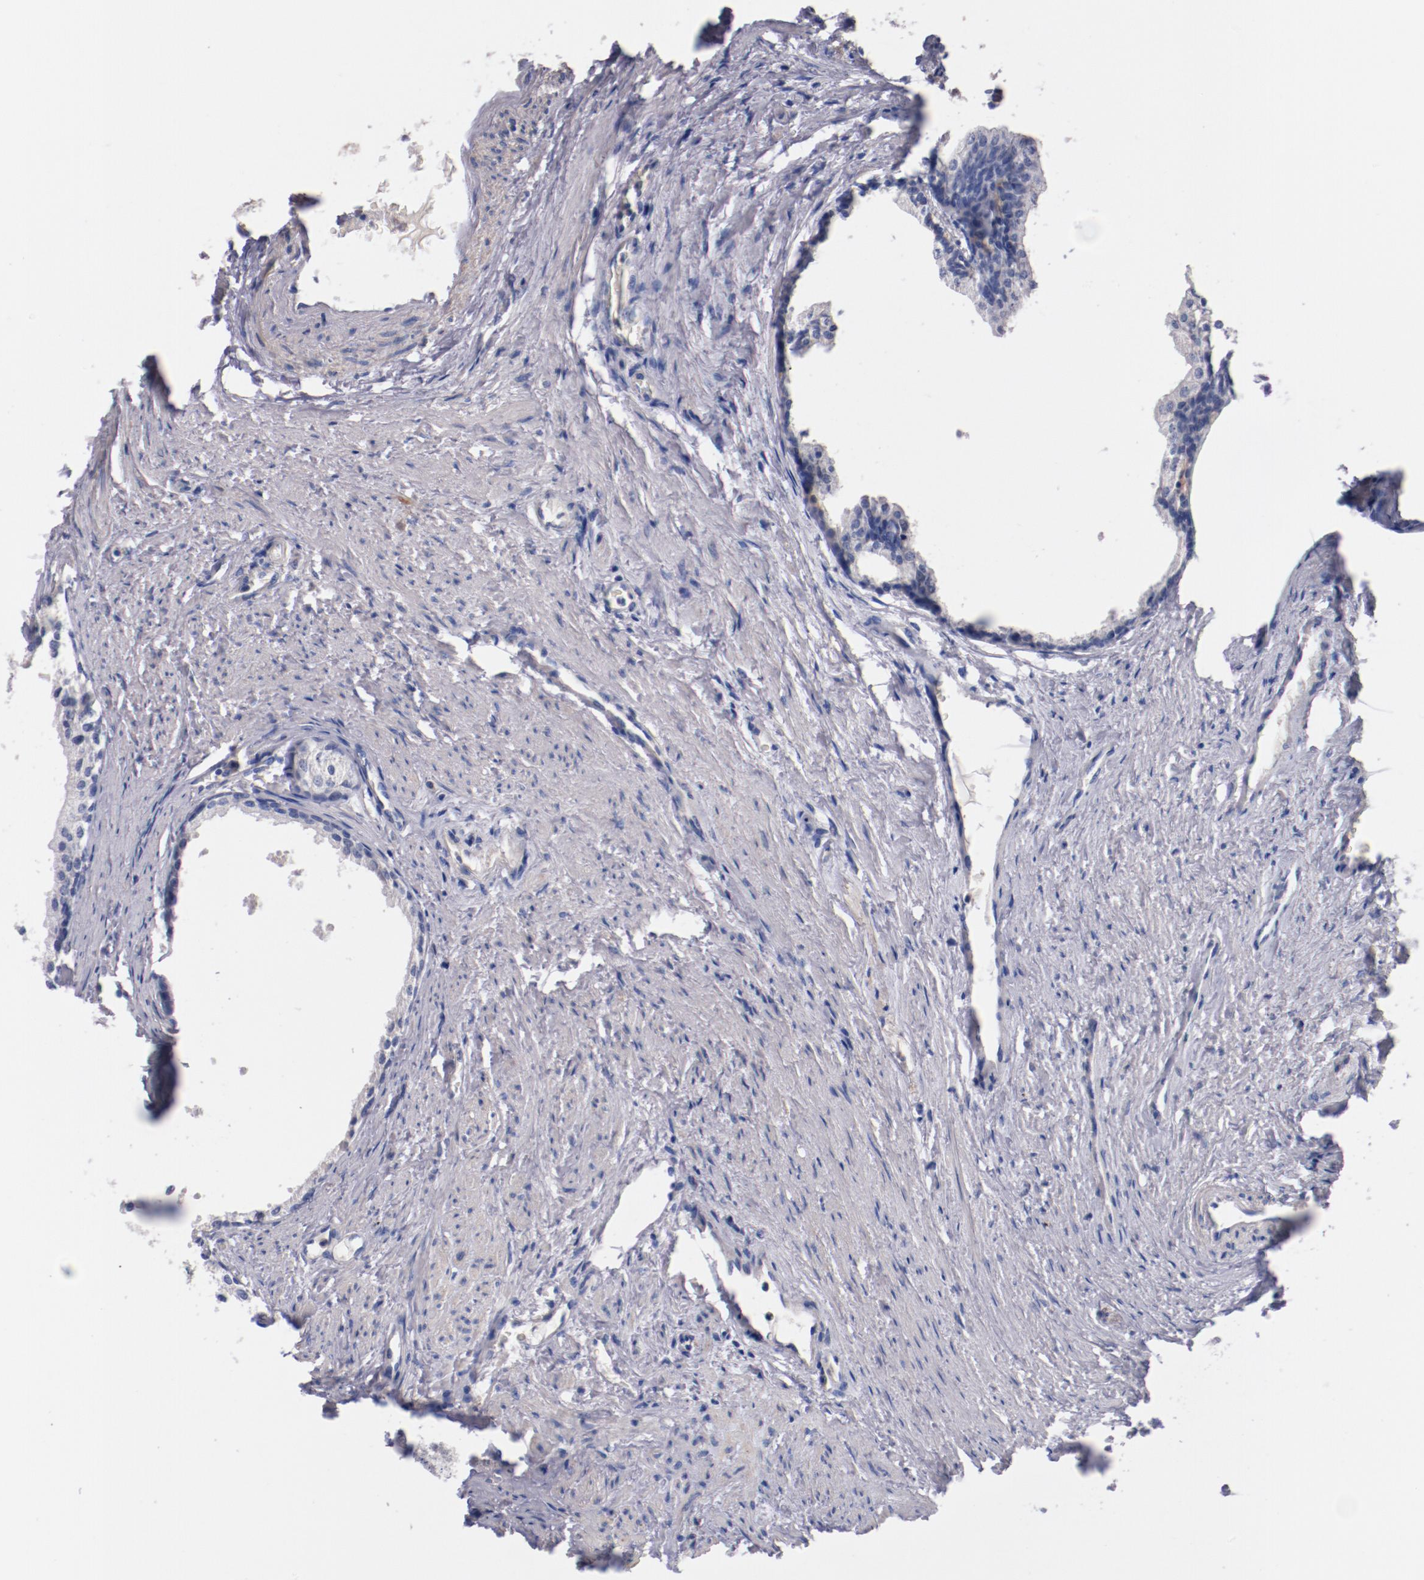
{"staining": {"intensity": "negative", "quantity": "none", "location": "none"}, "tissue": "prostate cancer", "cell_type": "Tumor cells", "image_type": "cancer", "snomed": [{"axis": "morphology", "description": "Adenocarcinoma, Medium grade"}, {"axis": "topography", "description": "Prostate"}], "caption": "A histopathology image of human prostate cancer is negative for staining in tumor cells.", "gene": "CNTNAP2", "patient": {"sex": "male", "age": 60}}